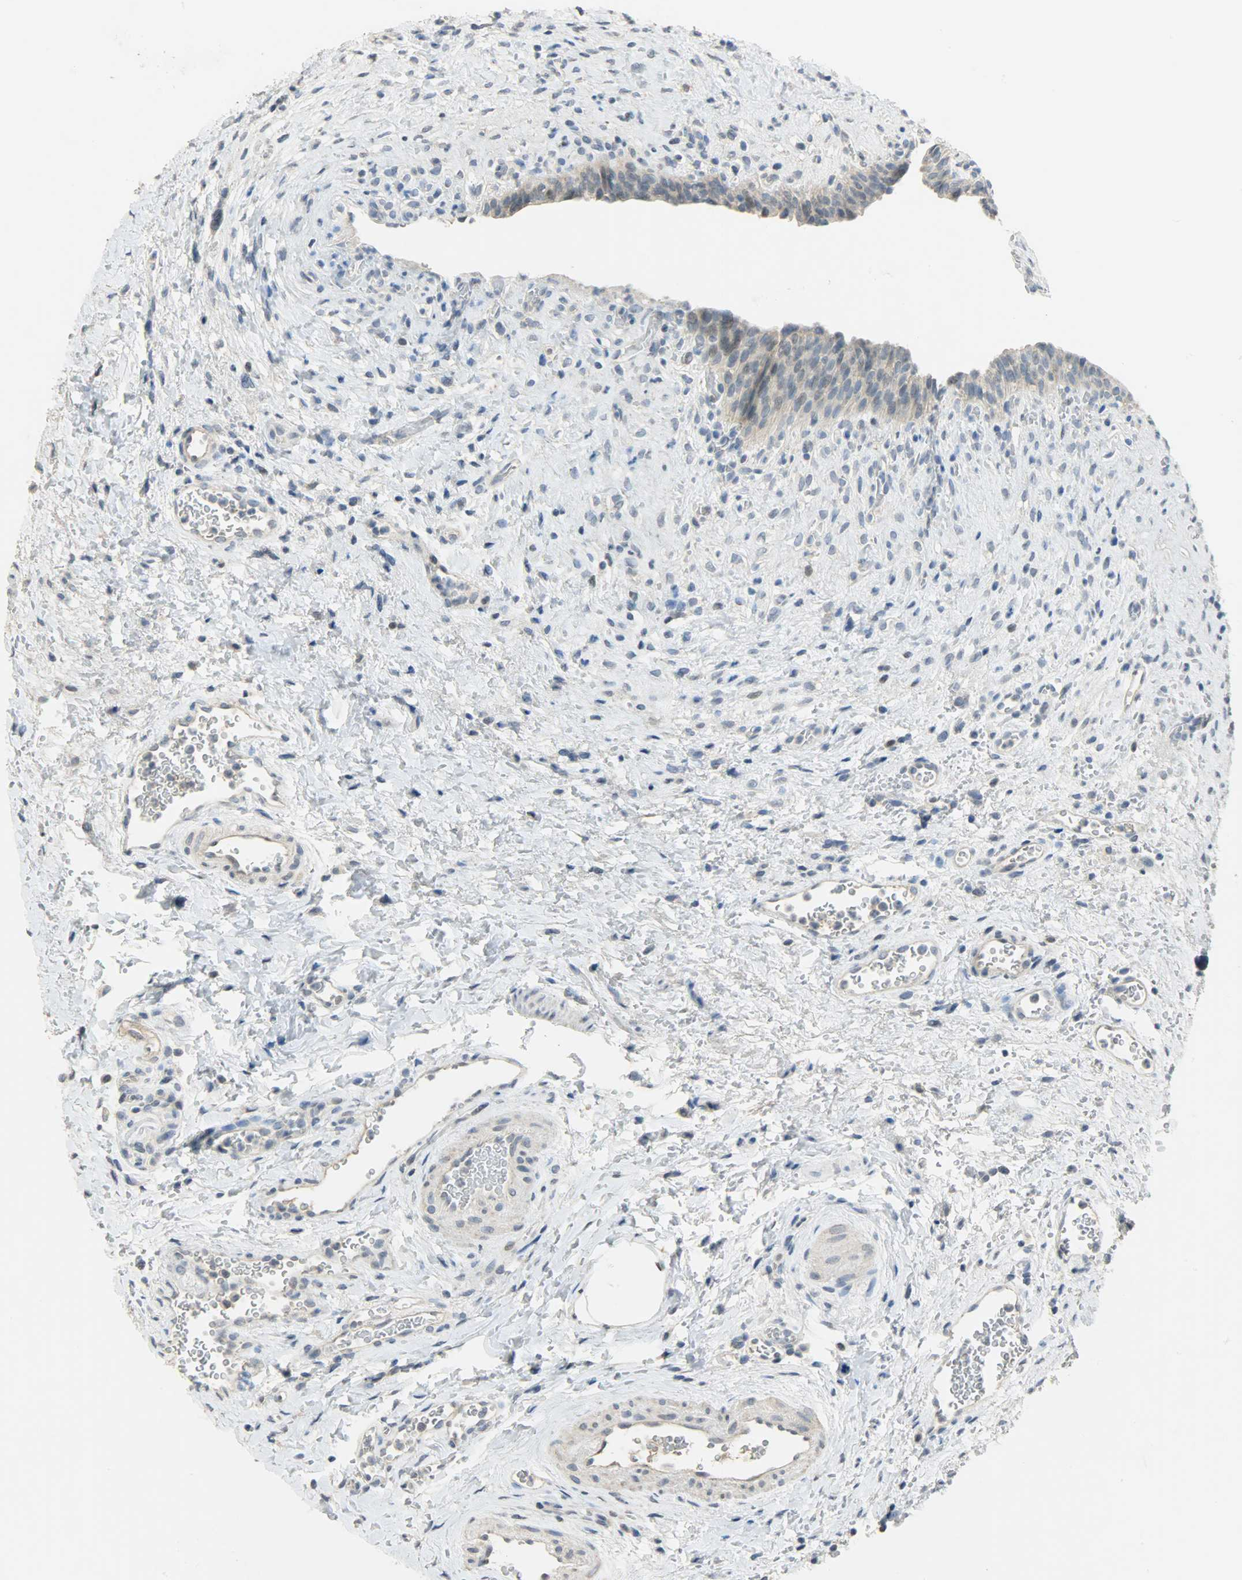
{"staining": {"intensity": "weak", "quantity": "<25%", "location": "nuclear"}, "tissue": "urinary bladder", "cell_type": "Urothelial cells", "image_type": "normal", "snomed": [{"axis": "morphology", "description": "Normal tissue, NOS"}, {"axis": "morphology", "description": "Dysplasia, NOS"}, {"axis": "topography", "description": "Urinary bladder"}], "caption": "DAB (3,3'-diaminobenzidine) immunohistochemical staining of normal urinary bladder demonstrates no significant staining in urothelial cells.", "gene": "DNAJB6", "patient": {"sex": "male", "age": 35}}